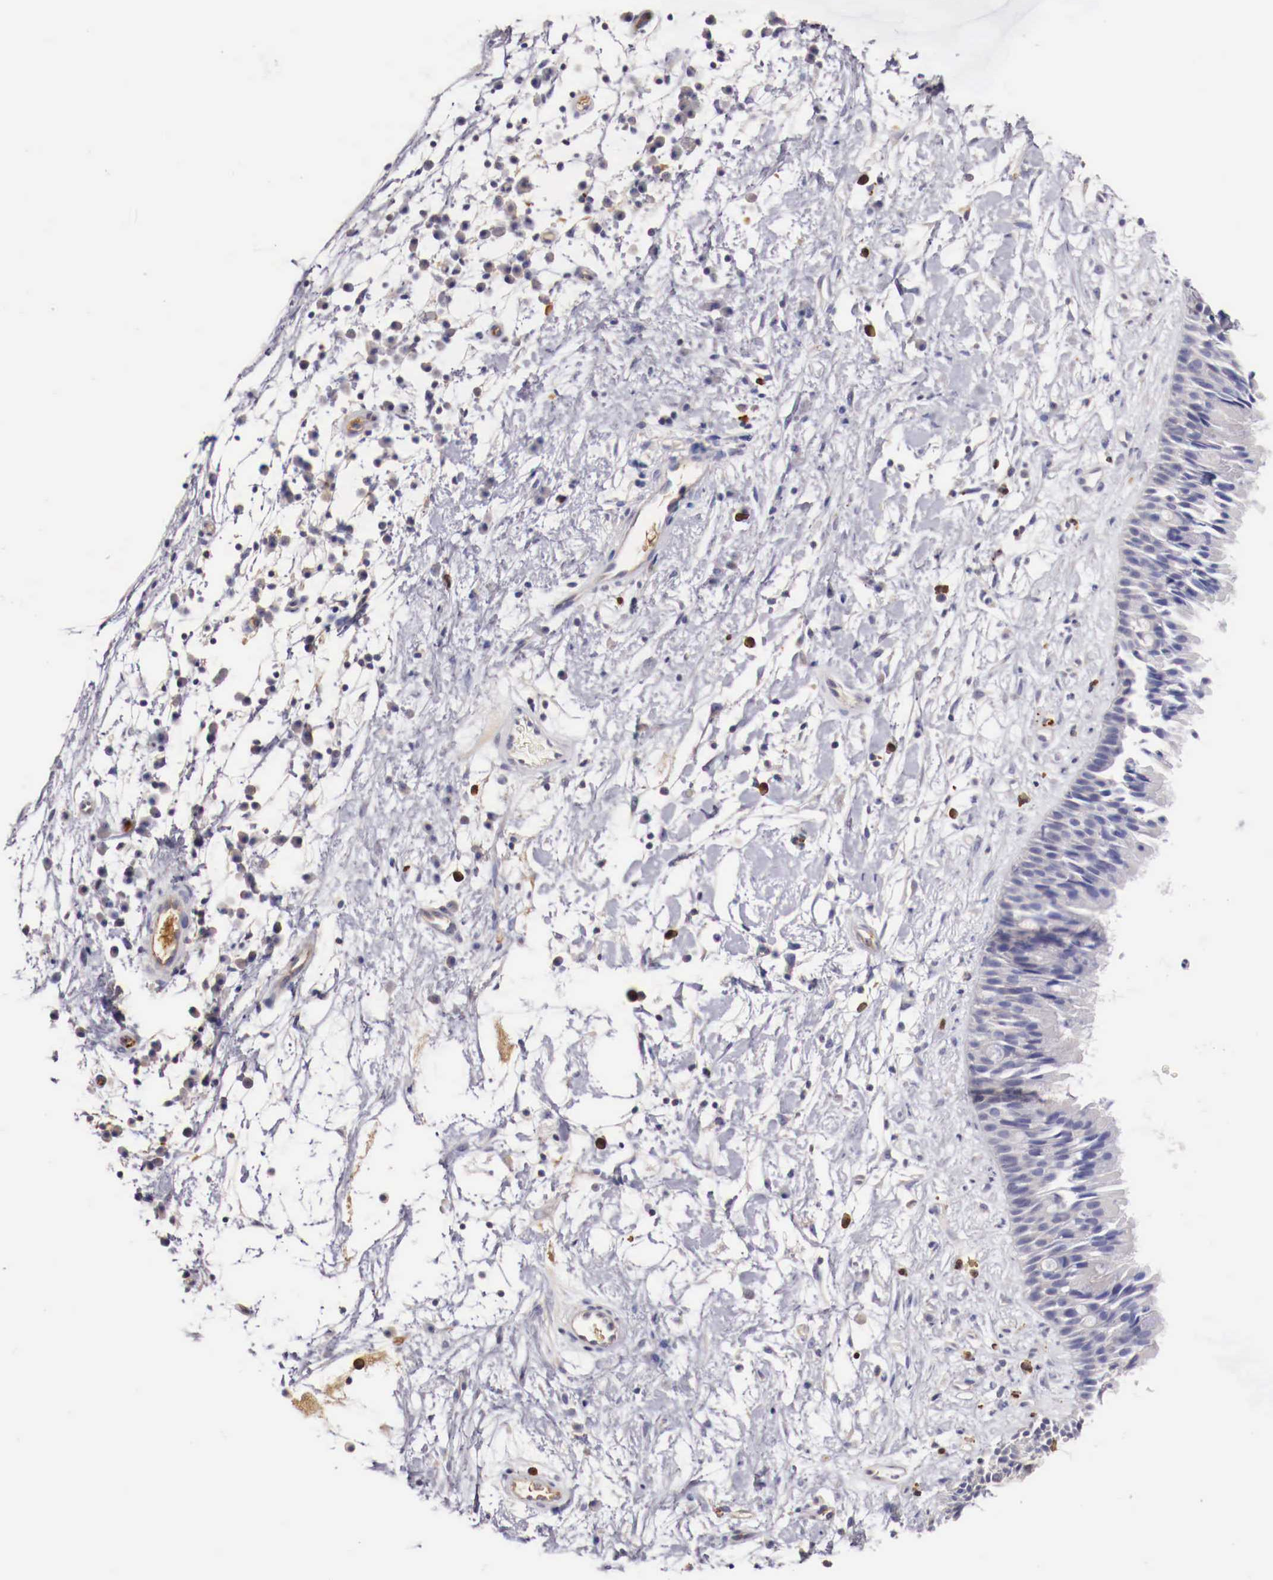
{"staining": {"intensity": "negative", "quantity": "none", "location": "none"}, "tissue": "nasopharynx", "cell_type": "Respiratory epithelial cells", "image_type": "normal", "snomed": [{"axis": "morphology", "description": "Normal tissue, NOS"}, {"axis": "topography", "description": "Nasopharynx"}], "caption": "This is an immunohistochemistry photomicrograph of benign human nasopharynx. There is no positivity in respiratory epithelial cells.", "gene": "PITPNA", "patient": {"sex": "male", "age": 13}}